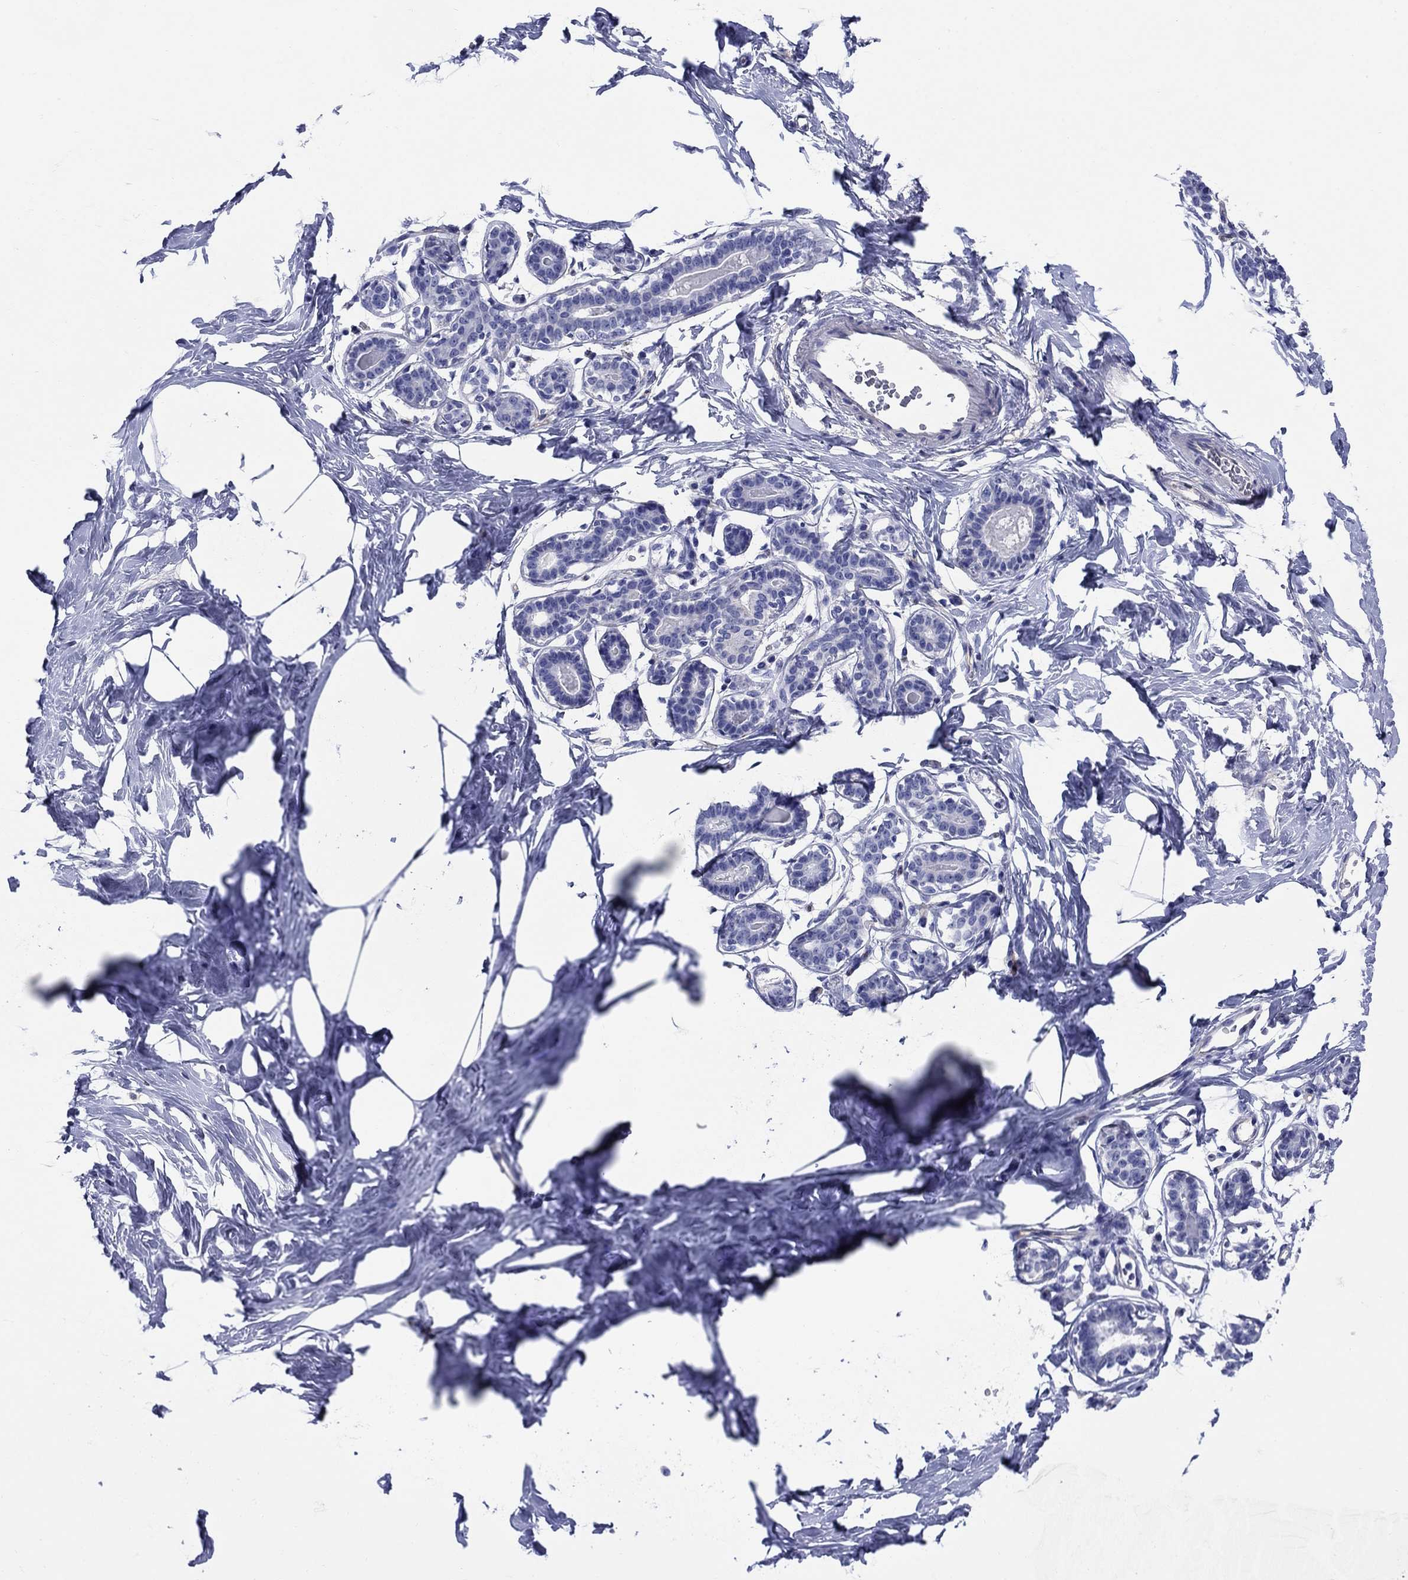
{"staining": {"intensity": "negative", "quantity": "none", "location": "none"}, "tissue": "breast", "cell_type": "Adipocytes", "image_type": "normal", "snomed": [{"axis": "morphology", "description": "Normal tissue, NOS"}, {"axis": "morphology", "description": "Lobular carcinoma, in situ"}, {"axis": "topography", "description": "Breast"}], "caption": "An IHC image of unremarkable breast is shown. There is no staining in adipocytes of breast. (Brightfield microscopy of DAB immunohistochemistry (IHC) at high magnification).", "gene": "SMCP", "patient": {"sex": "female", "age": 35}}